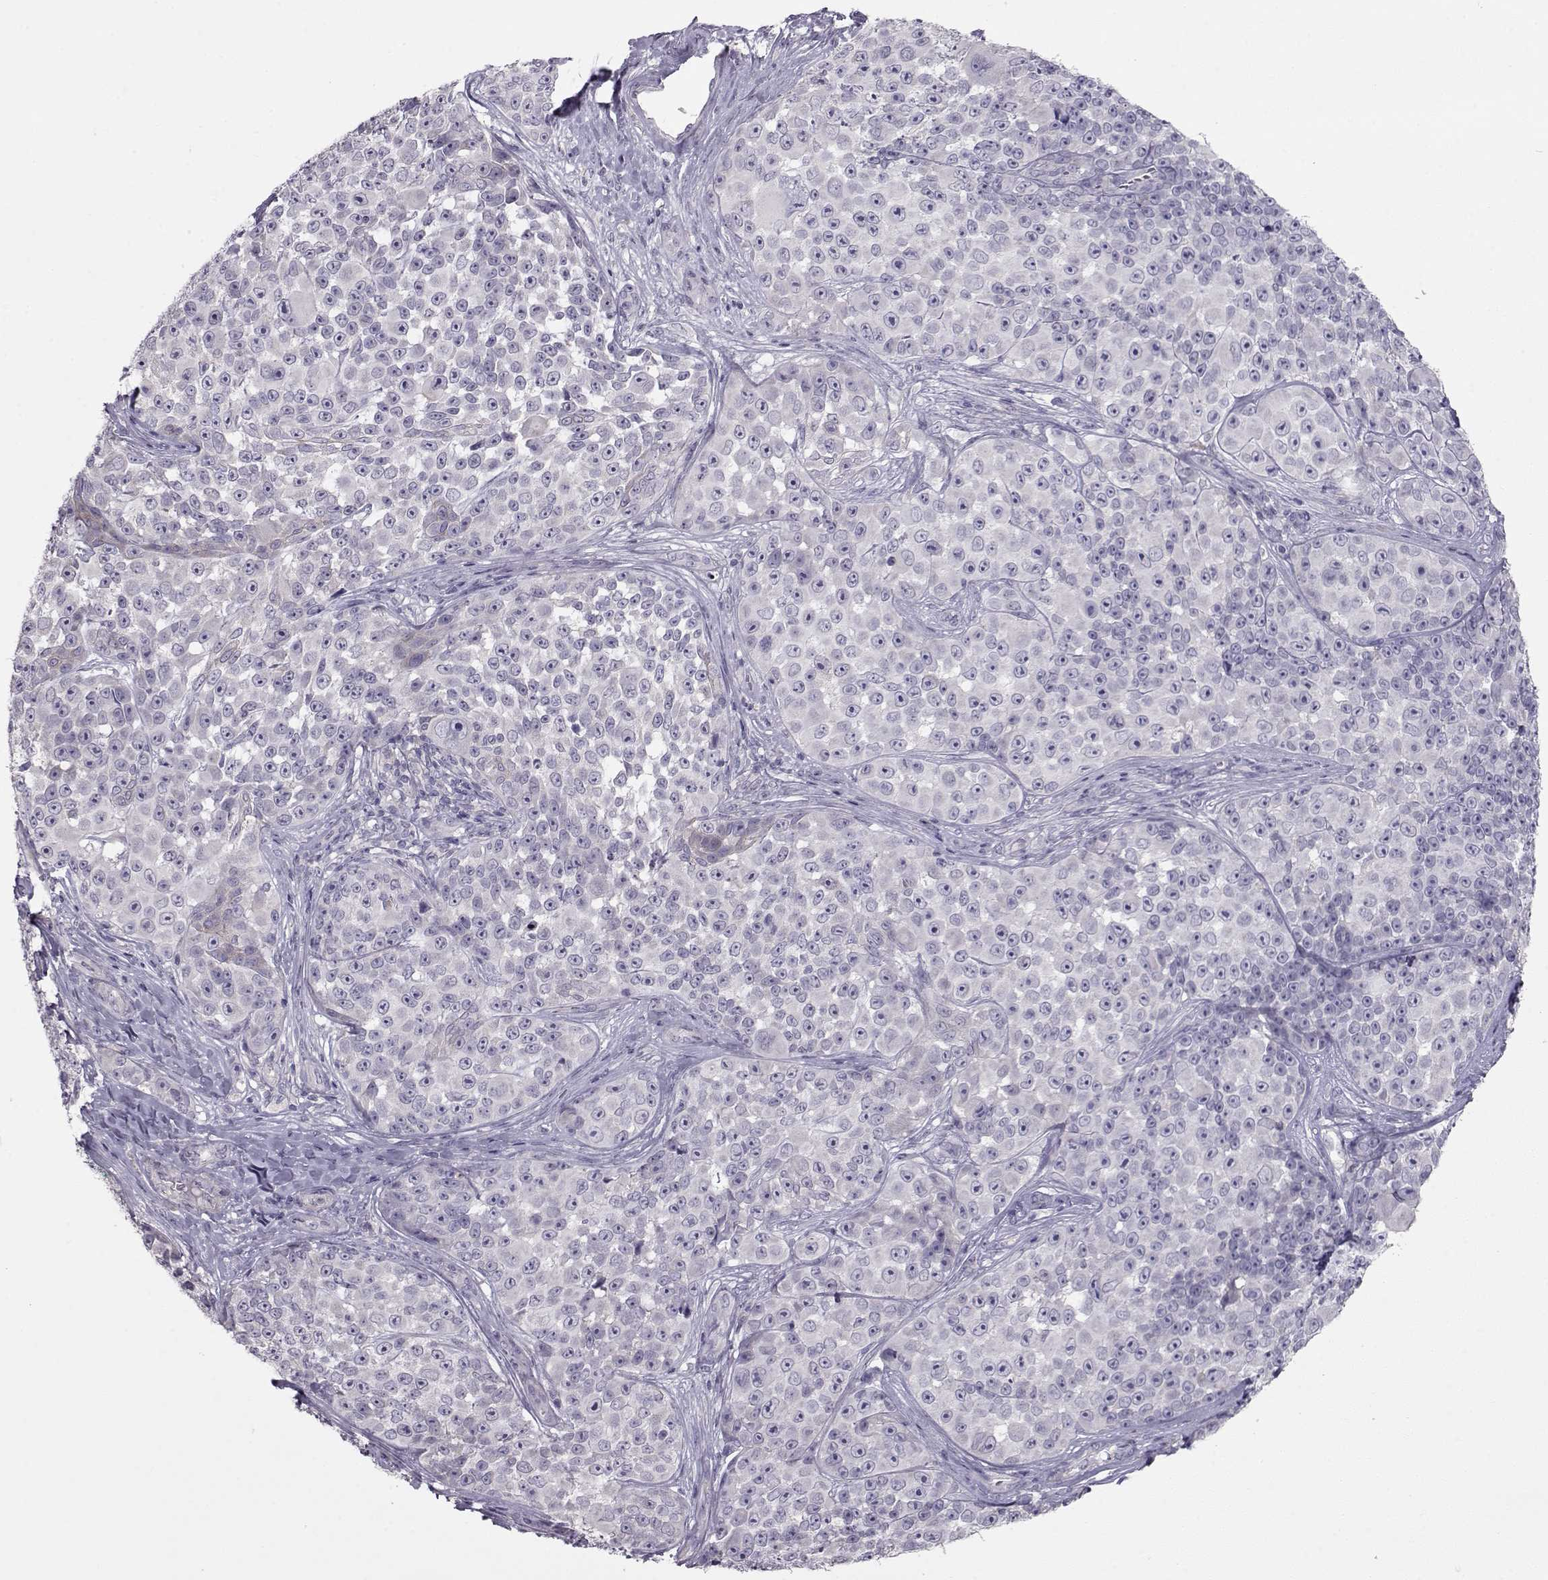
{"staining": {"intensity": "negative", "quantity": "none", "location": "none"}, "tissue": "melanoma", "cell_type": "Tumor cells", "image_type": "cancer", "snomed": [{"axis": "morphology", "description": "Malignant melanoma, NOS"}, {"axis": "topography", "description": "Skin"}], "caption": "High magnification brightfield microscopy of malignant melanoma stained with DAB (brown) and counterstained with hematoxylin (blue): tumor cells show no significant staining. (DAB (3,3'-diaminobenzidine) IHC visualized using brightfield microscopy, high magnification).", "gene": "GRK1", "patient": {"sex": "female", "age": 88}}